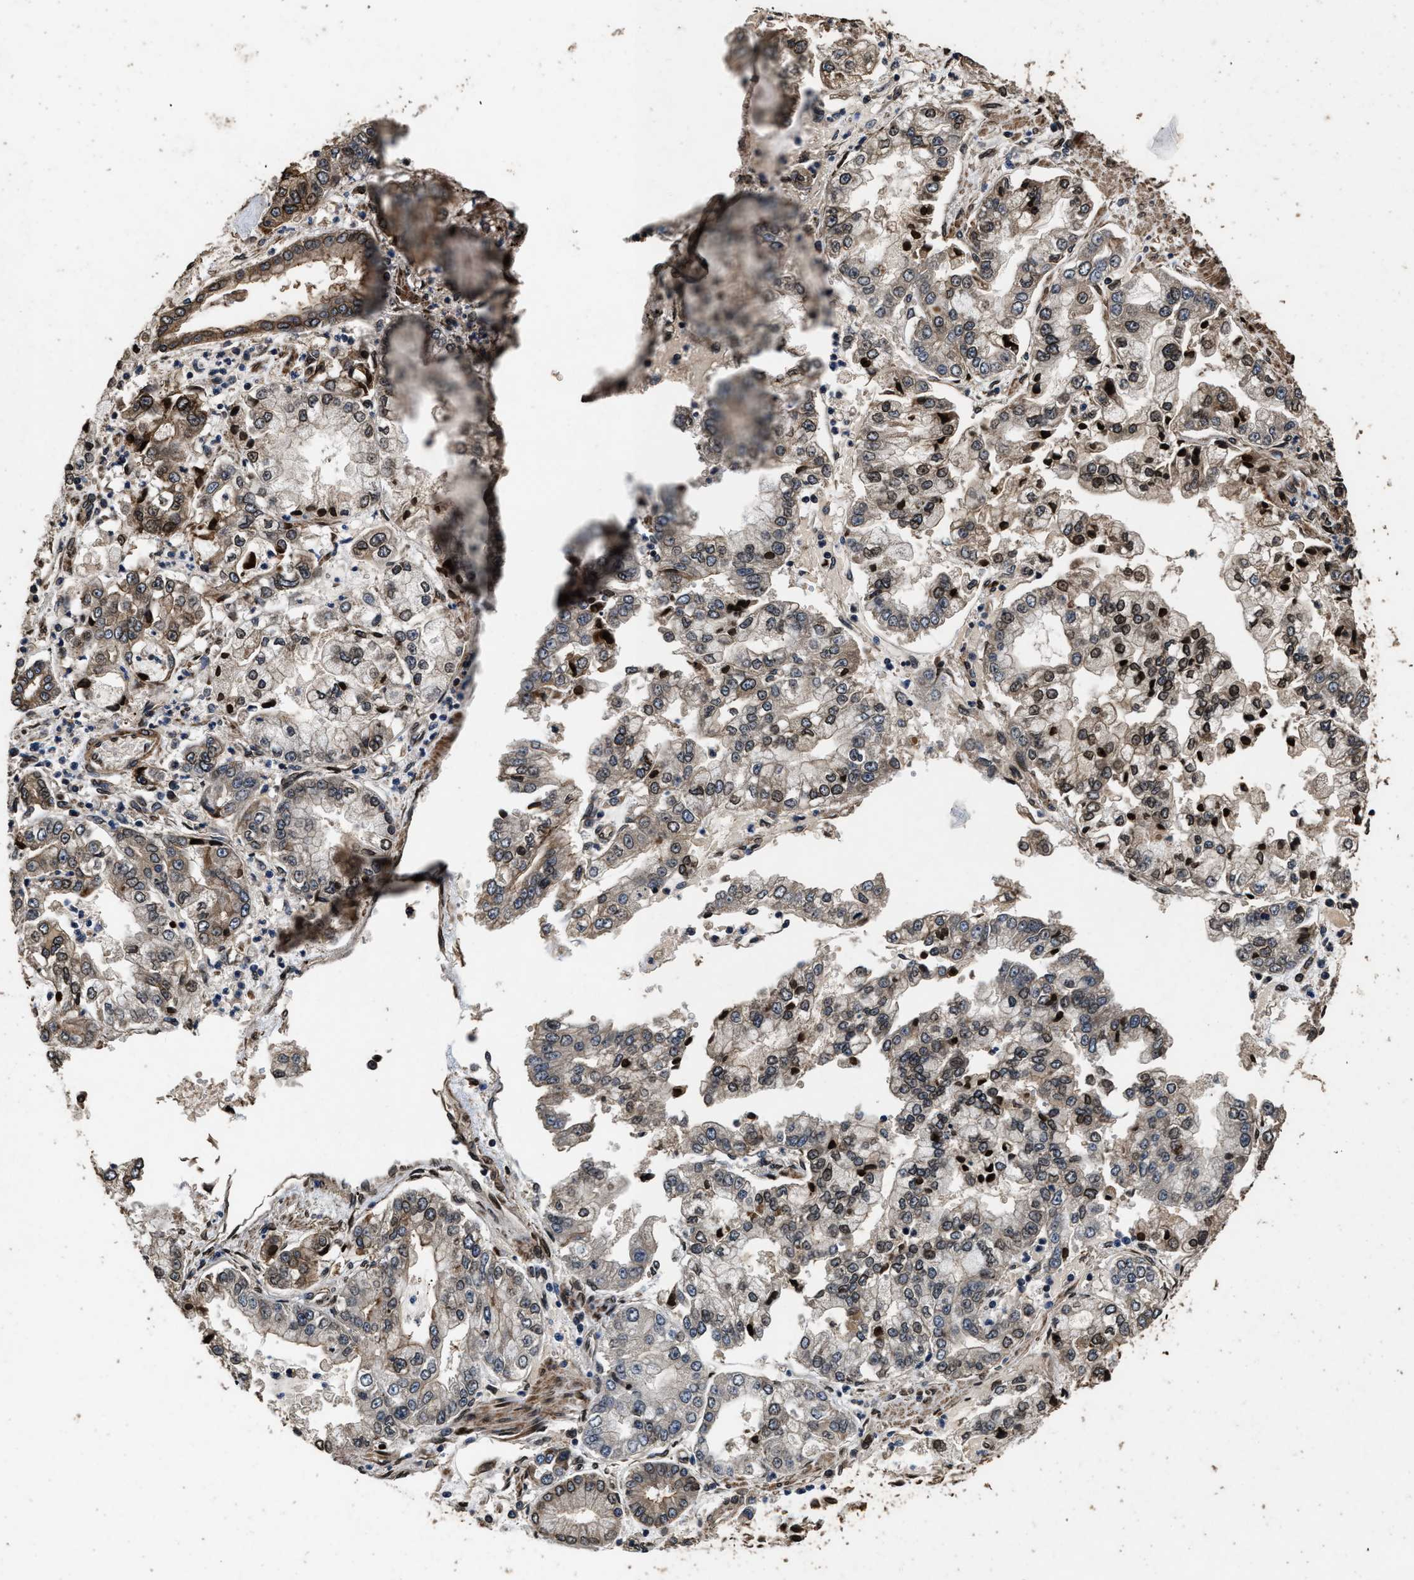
{"staining": {"intensity": "moderate", "quantity": "<25%", "location": "cytoplasmic/membranous,nuclear"}, "tissue": "stomach cancer", "cell_type": "Tumor cells", "image_type": "cancer", "snomed": [{"axis": "morphology", "description": "Adenocarcinoma, NOS"}, {"axis": "topography", "description": "Stomach"}], "caption": "IHC (DAB (3,3'-diaminobenzidine)) staining of adenocarcinoma (stomach) reveals moderate cytoplasmic/membranous and nuclear protein staining in about <25% of tumor cells. The staining was performed using DAB to visualize the protein expression in brown, while the nuclei were stained in blue with hematoxylin (Magnification: 20x).", "gene": "ACCS", "patient": {"sex": "male", "age": 76}}